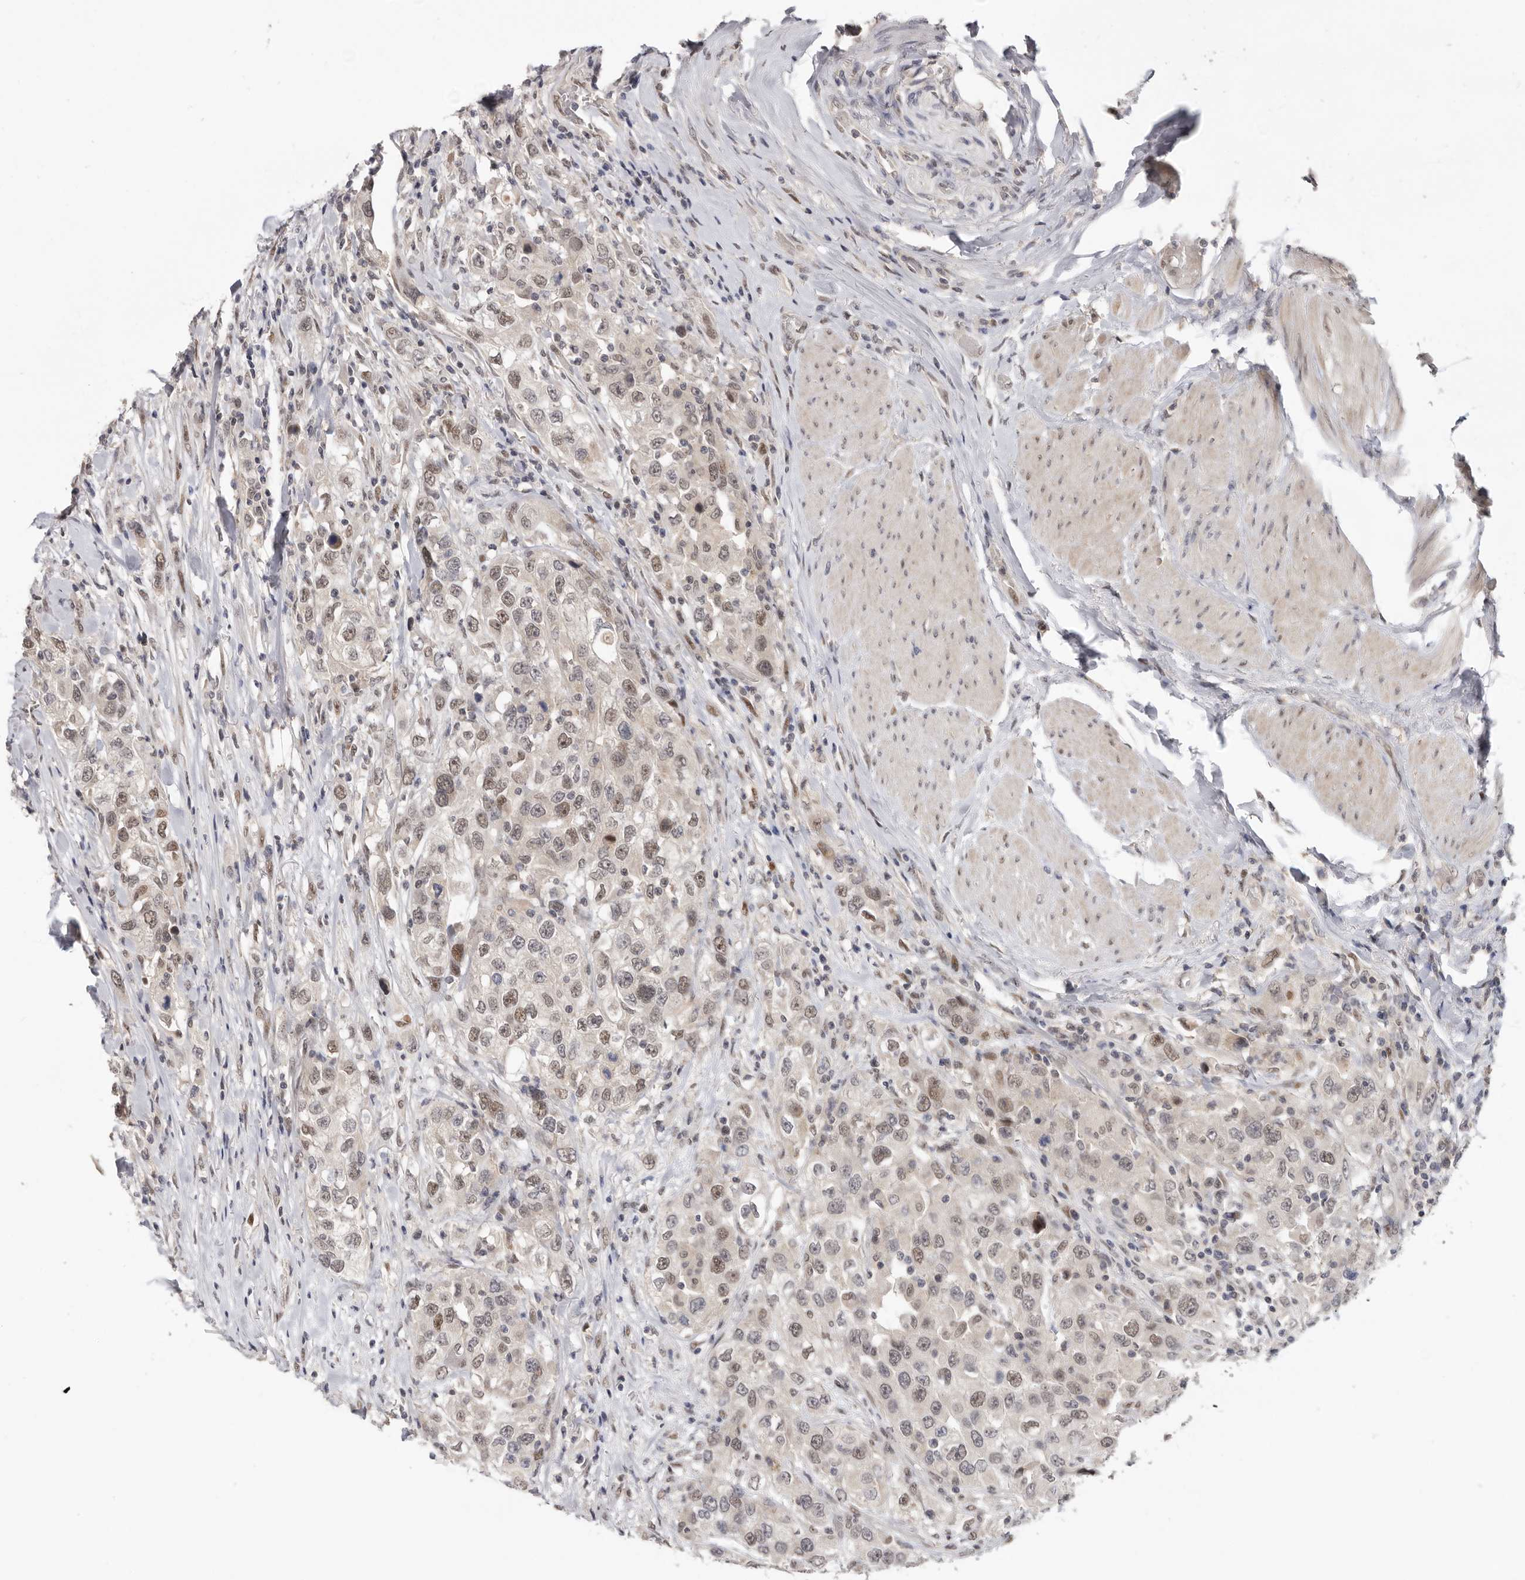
{"staining": {"intensity": "moderate", "quantity": ">75%", "location": "nuclear"}, "tissue": "urothelial cancer", "cell_type": "Tumor cells", "image_type": "cancer", "snomed": [{"axis": "morphology", "description": "Urothelial carcinoma, High grade"}, {"axis": "topography", "description": "Urinary bladder"}], "caption": "DAB (3,3'-diaminobenzidine) immunohistochemical staining of human urothelial carcinoma (high-grade) reveals moderate nuclear protein positivity in about >75% of tumor cells. (IHC, brightfield microscopy, high magnification).", "gene": "BRCA2", "patient": {"sex": "female", "age": 80}}